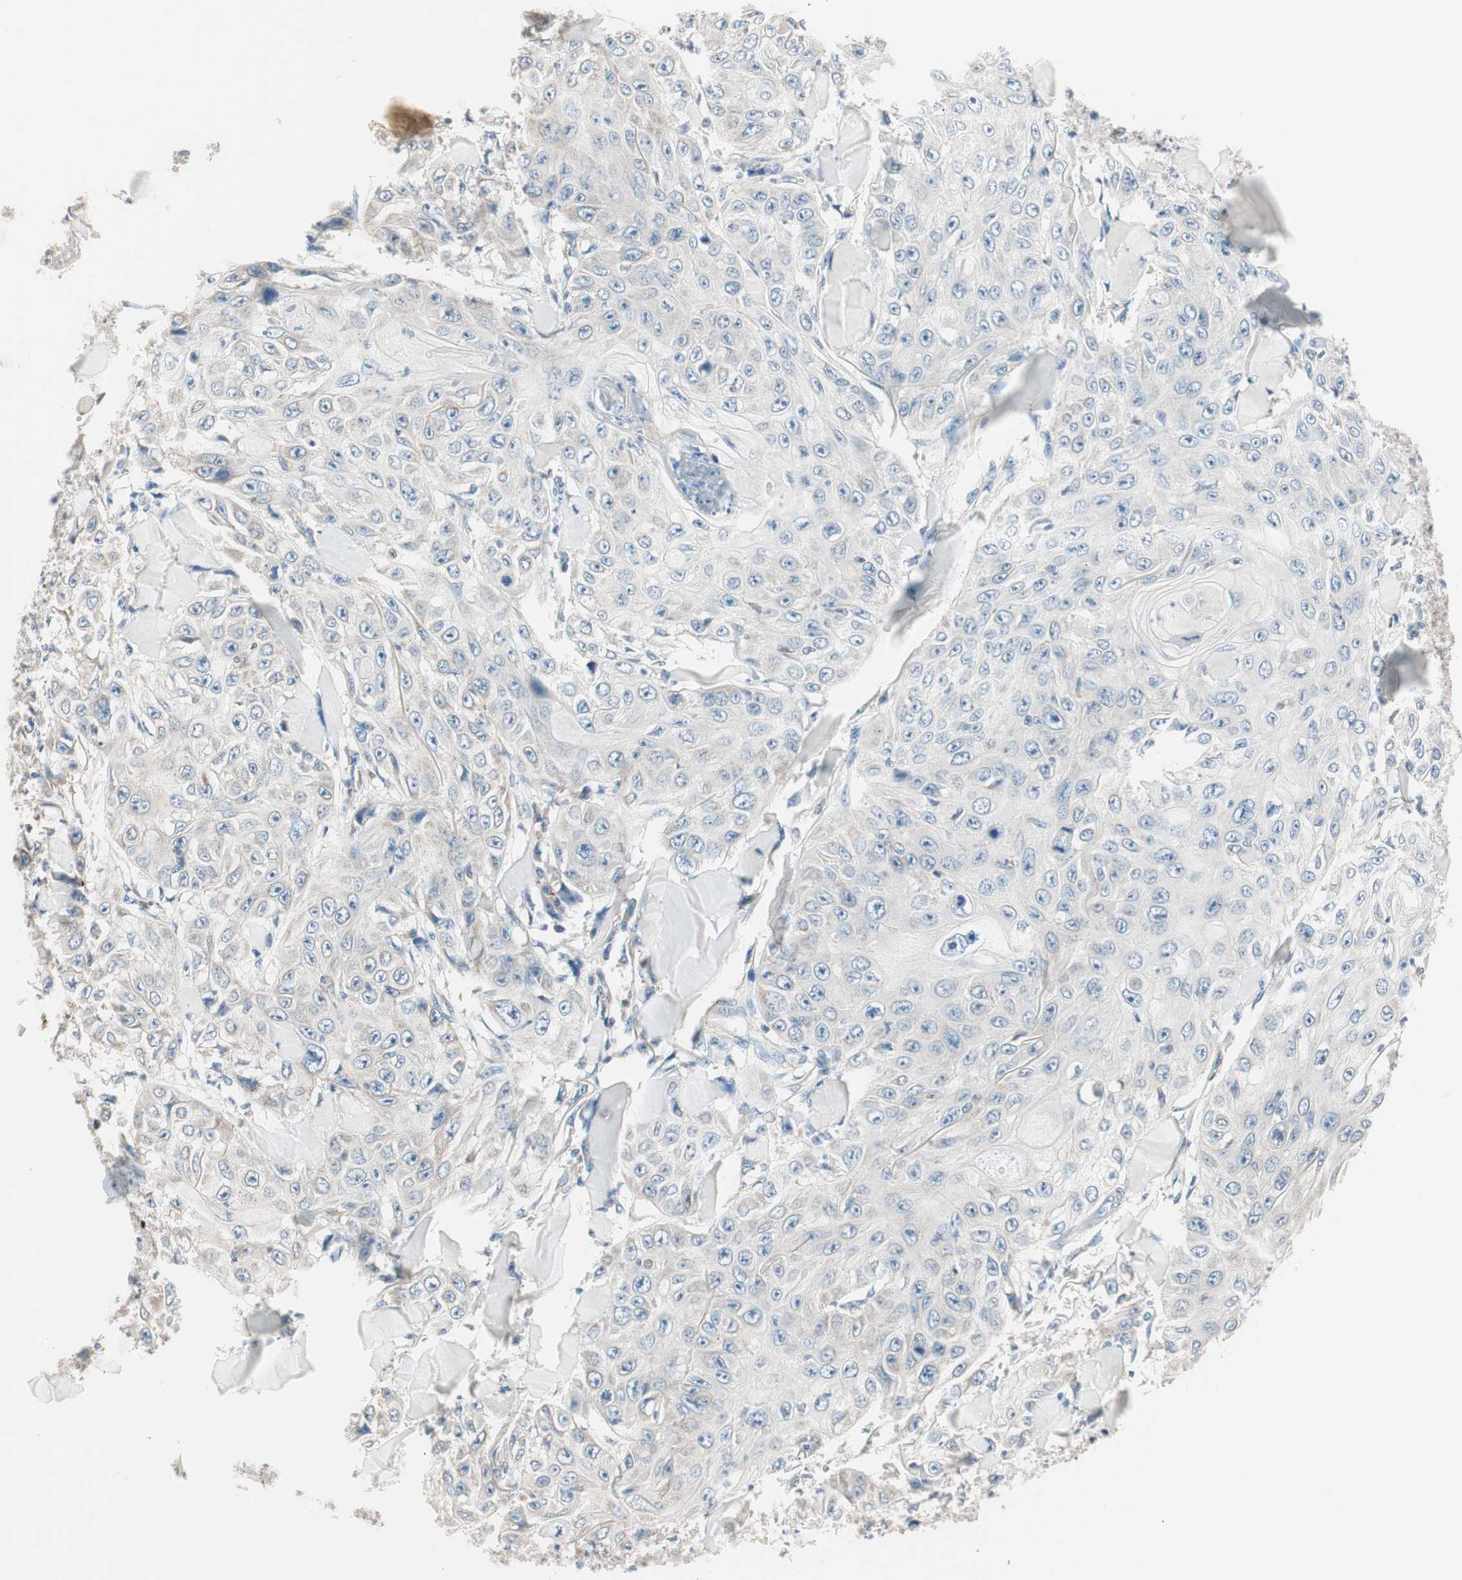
{"staining": {"intensity": "negative", "quantity": "none", "location": "none"}, "tissue": "skin cancer", "cell_type": "Tumor cells", "image_type": "cancer", "snomed": [{"axis": "morphology", "description": "Squamous cell carcinoma, NOS"}, {"axis": "topography", "description": "Skin"}], "caption": "This is a micrograph of immunohistochemistry staining of skin cancer, which shows no staining in tumor cells. The staining is performed using DAB brown chromogen with nuclei counter-stained in using hematoxylin.", "gene": "RAD54B", "patient": {"sex": "male", "age": 86}}